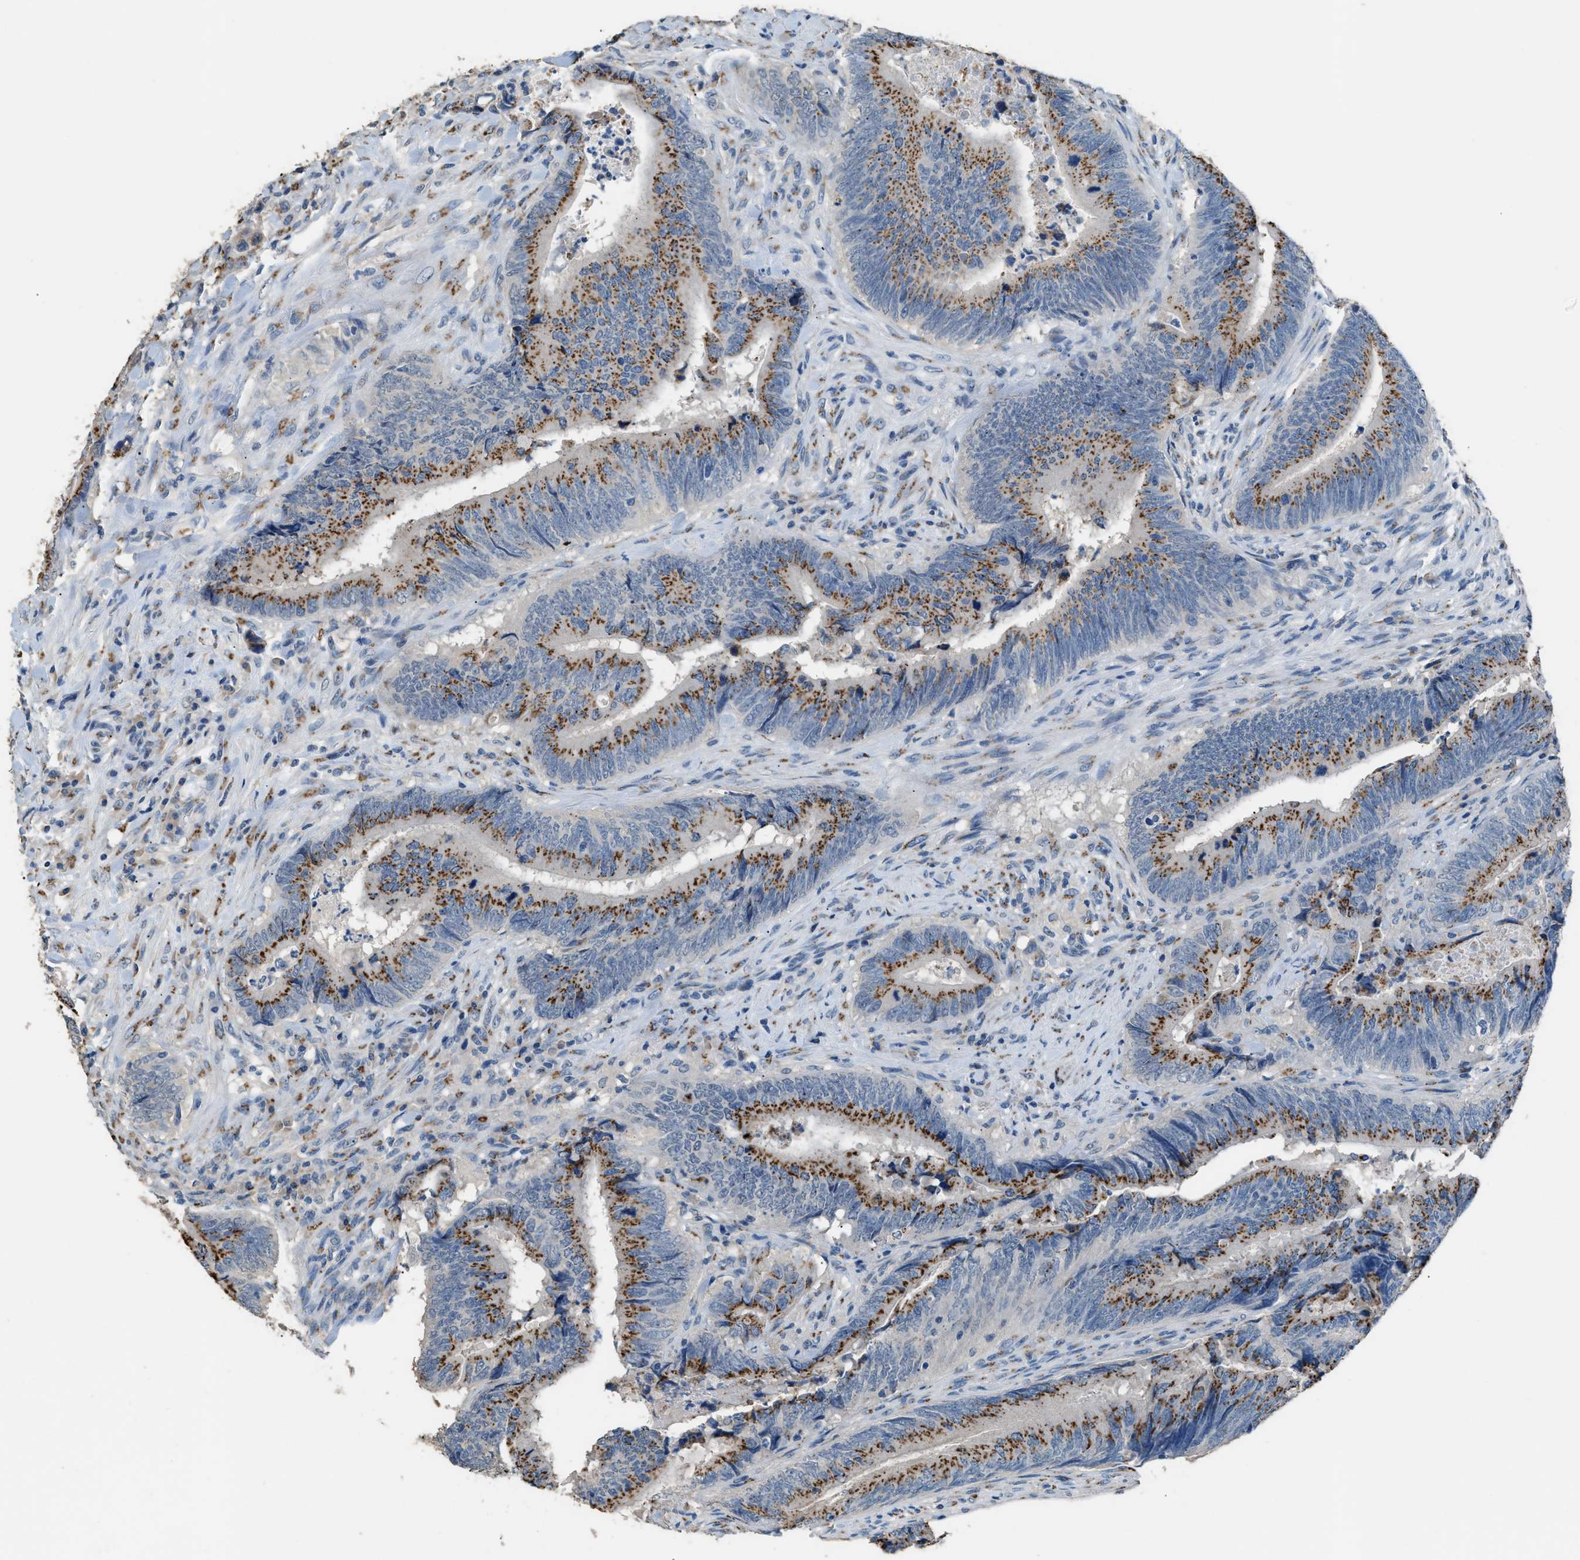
{"staining": {"intensity": "strong", "quantity": ">75%", "location": "cytoplasmic/membranous"}, "tissue": "colorectal cancer", "cell_type": "Tumor cells", "image_type": "cancer", "snomed": [{"axis": "morphology", "description": "Normal tissue, NOS"}, {"axis": "morphology", "description": "Adenocarcinoma, NOS"}, {"axis": "topography", "description": "Colon"}], "caption": "Protein staining of colorectal cancer (adenocarcinoma) tissue reveals strong cytoplasmic/membranous expression in about >75% of tumor cells.", "gene": "GOLM1", "patient": {"sex": "male", "age": 56}}